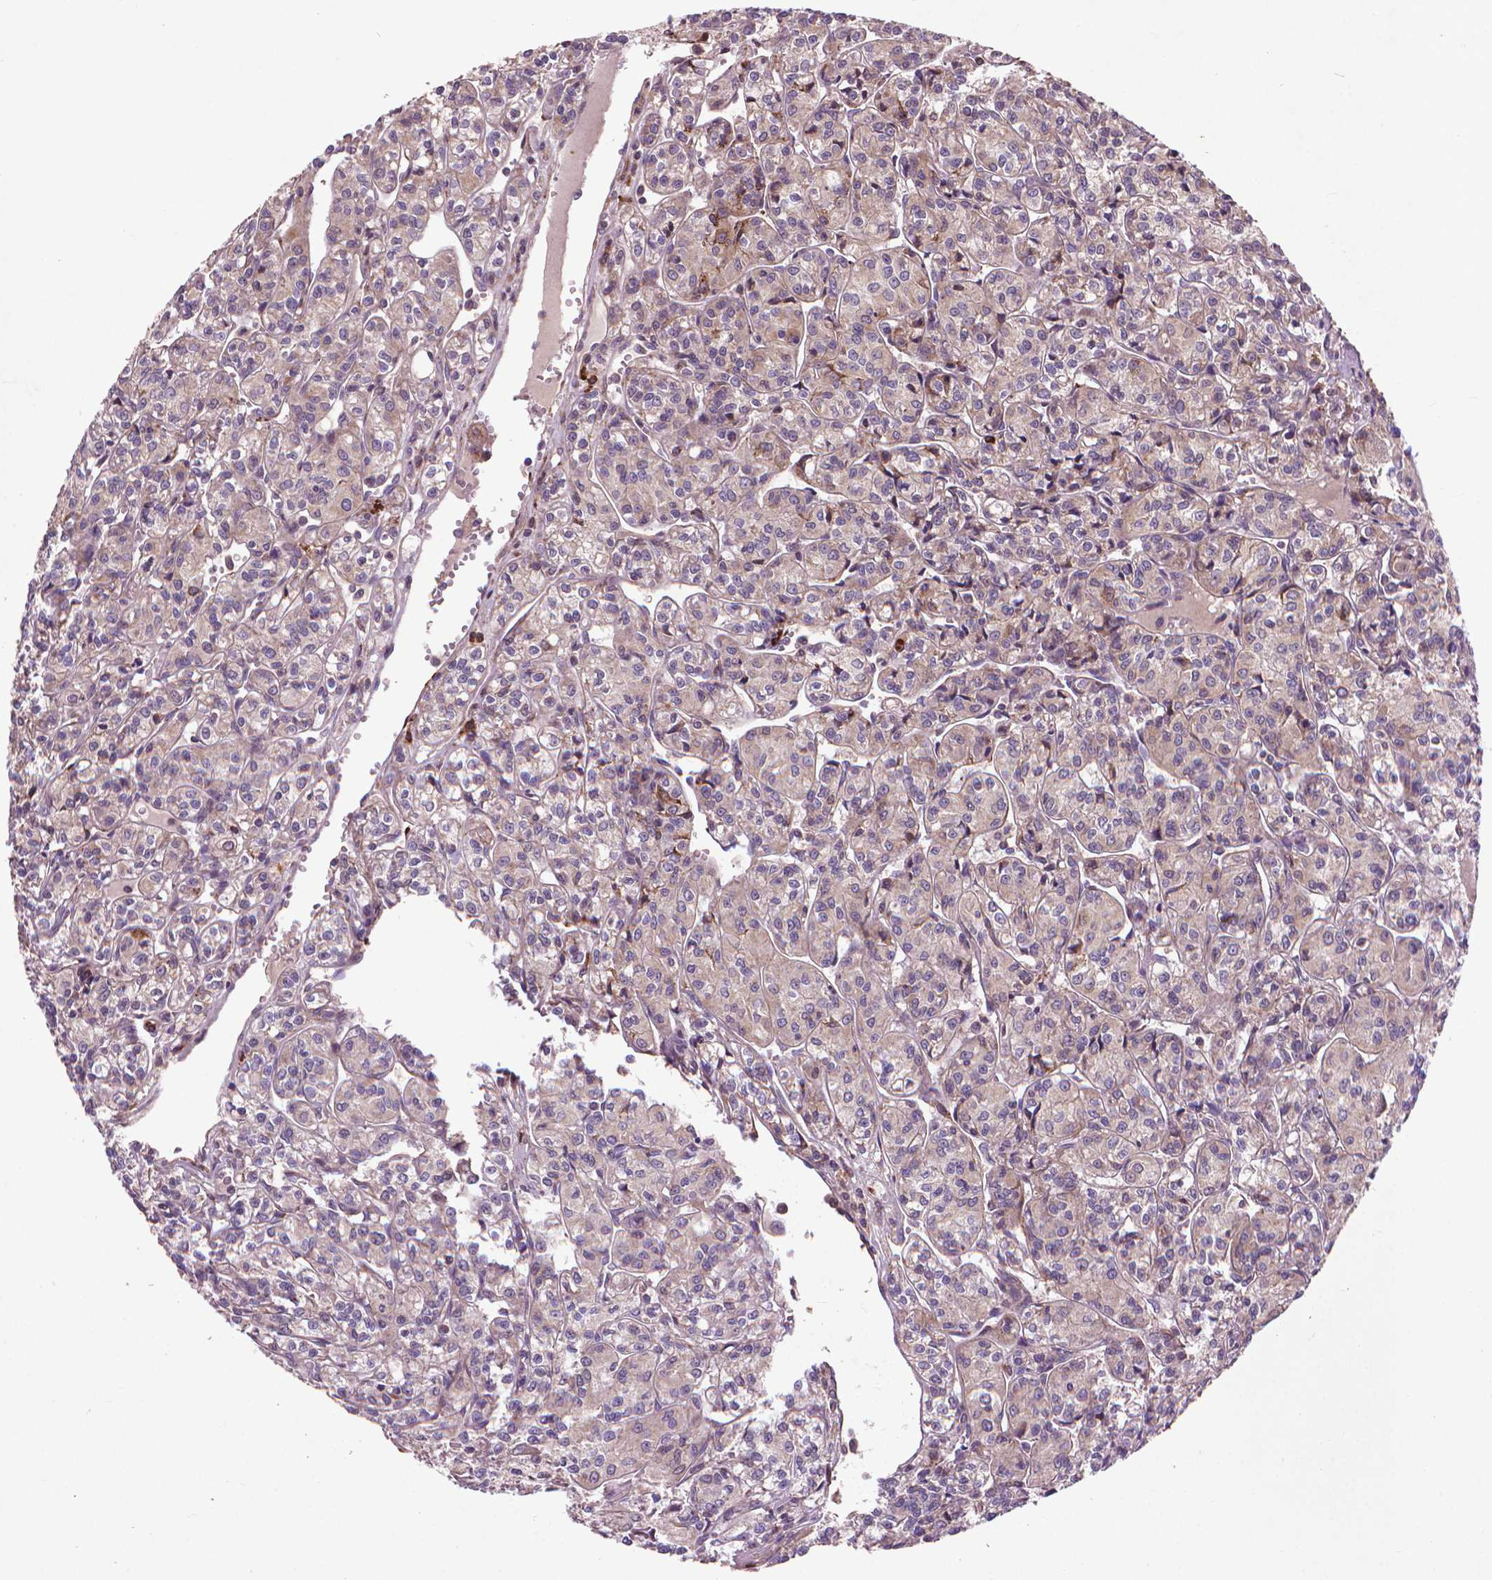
{"staining": {"intensity": "negative", "quantity": "none", "location": "none"}, "tissue": "renal cancer", "cell_type": "Tumor cells", "image_type": "cancer", "snomed": [{"axis": "morphology", "description": "Adenocarcinoma, NOS"}, {"axis": "topography", "description": "Kidney"}], "caption": "Renal cancer (adenocarcinoma) was stained to show a protein in brown. There is no significant positivity in tumor cells. Brightfield microscopy of immunohistochemistry (IHC) stained with DAB (3,3'-diaminobenzidine) (brown) and hematoxylin (blue), captured at high magnification.", "gene": "MYH14", "patient": {"sex": "male", "age": 36}}